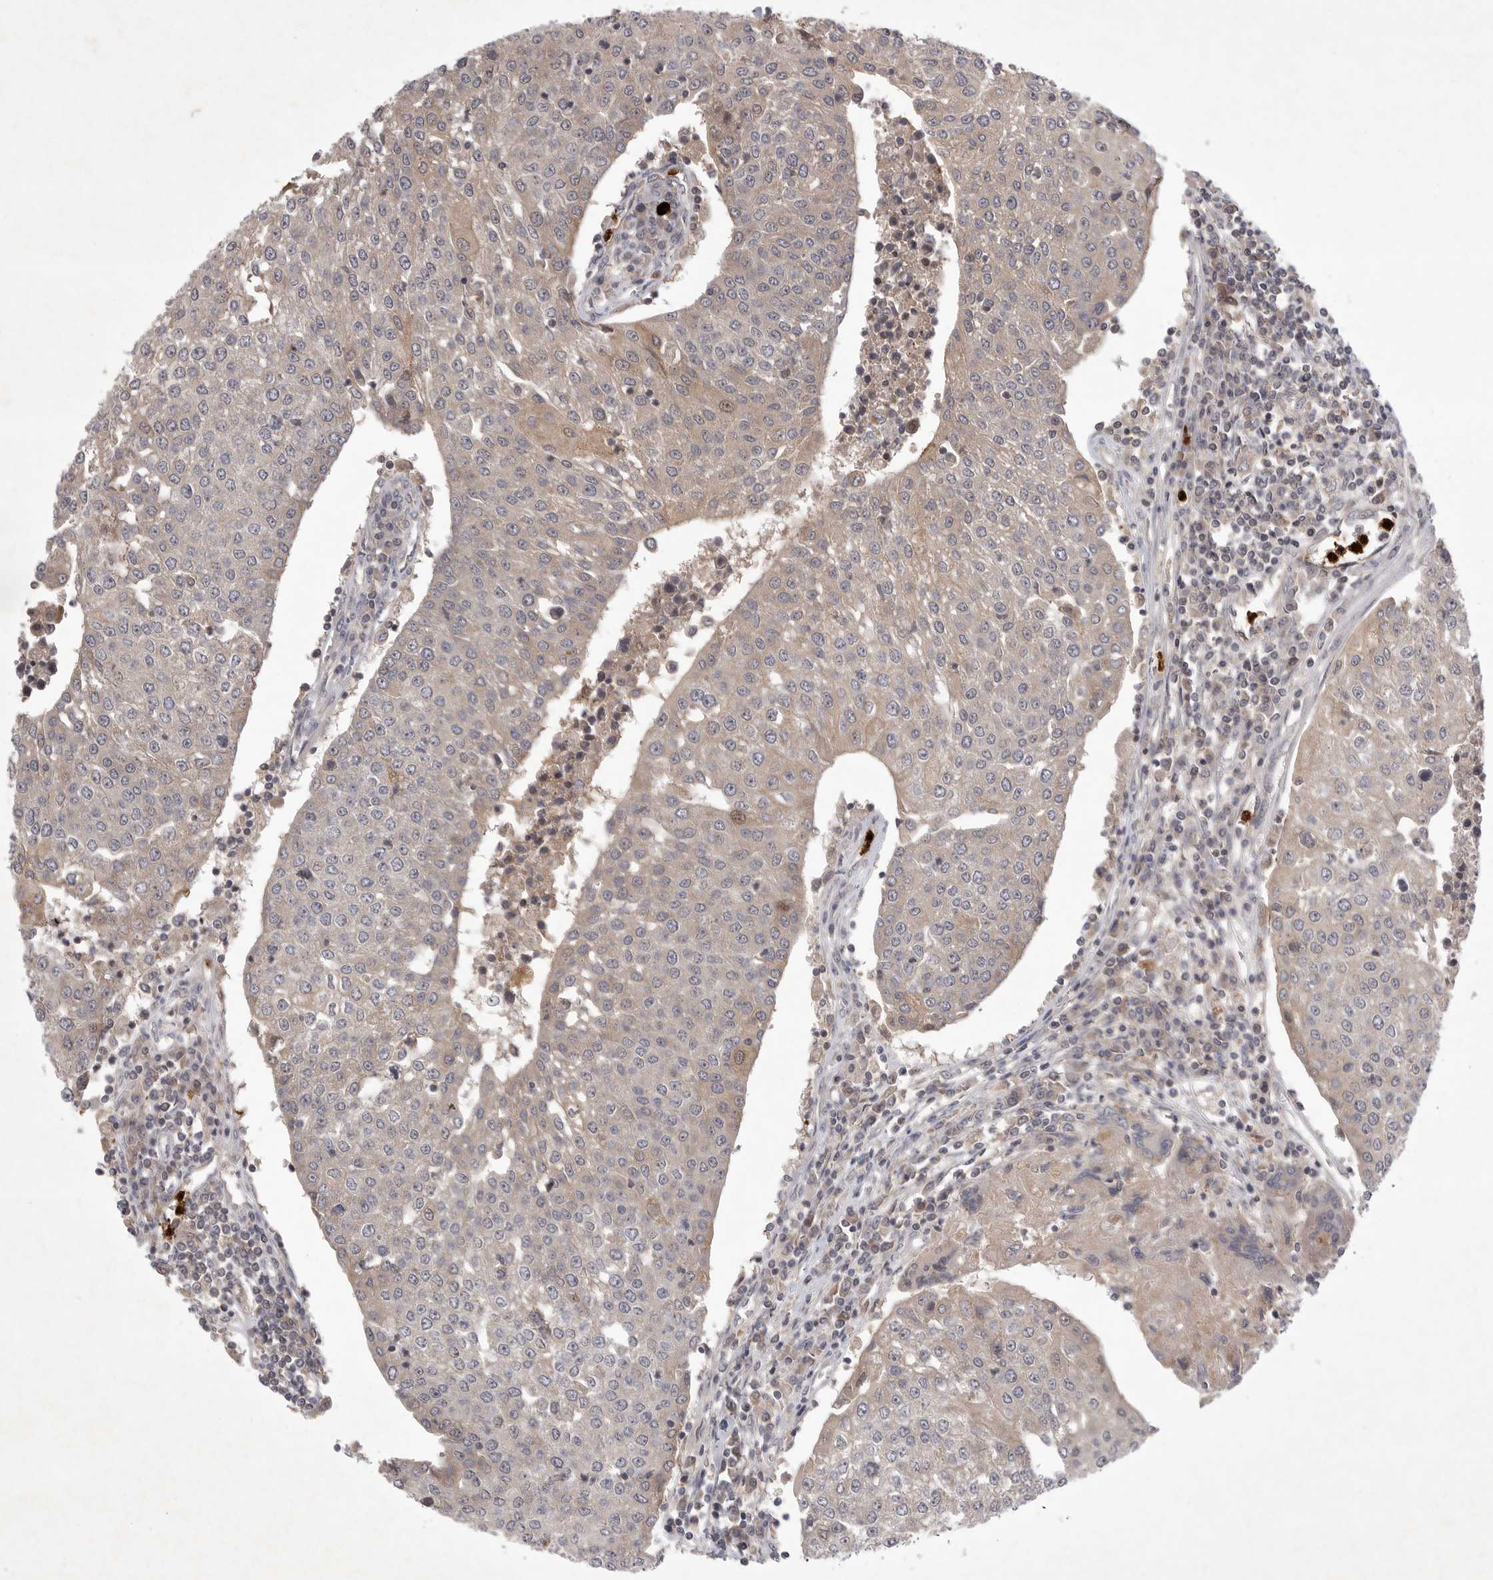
{"staining": {"intensity": "weak", "quantity": "25%-75%", "location": "cytoplasmic/membranous"}, "tissue": "urothelial cancer", "cell_type": "Tumor cells", "image_type": "cancer", "snomed": [{"axis": "morphology", "description": "Urothelial carcinoma, High grade"}, {"axis": "topography", "description": "Urinary bladder"}], "caption": "Urothelial cancer stained with IHC shows weak cytoplasmic/membranous positivity in about 25%-75% of tumor cells.", "gene": "UBE3D", "patient": {"sex": "female", "age": 85}}